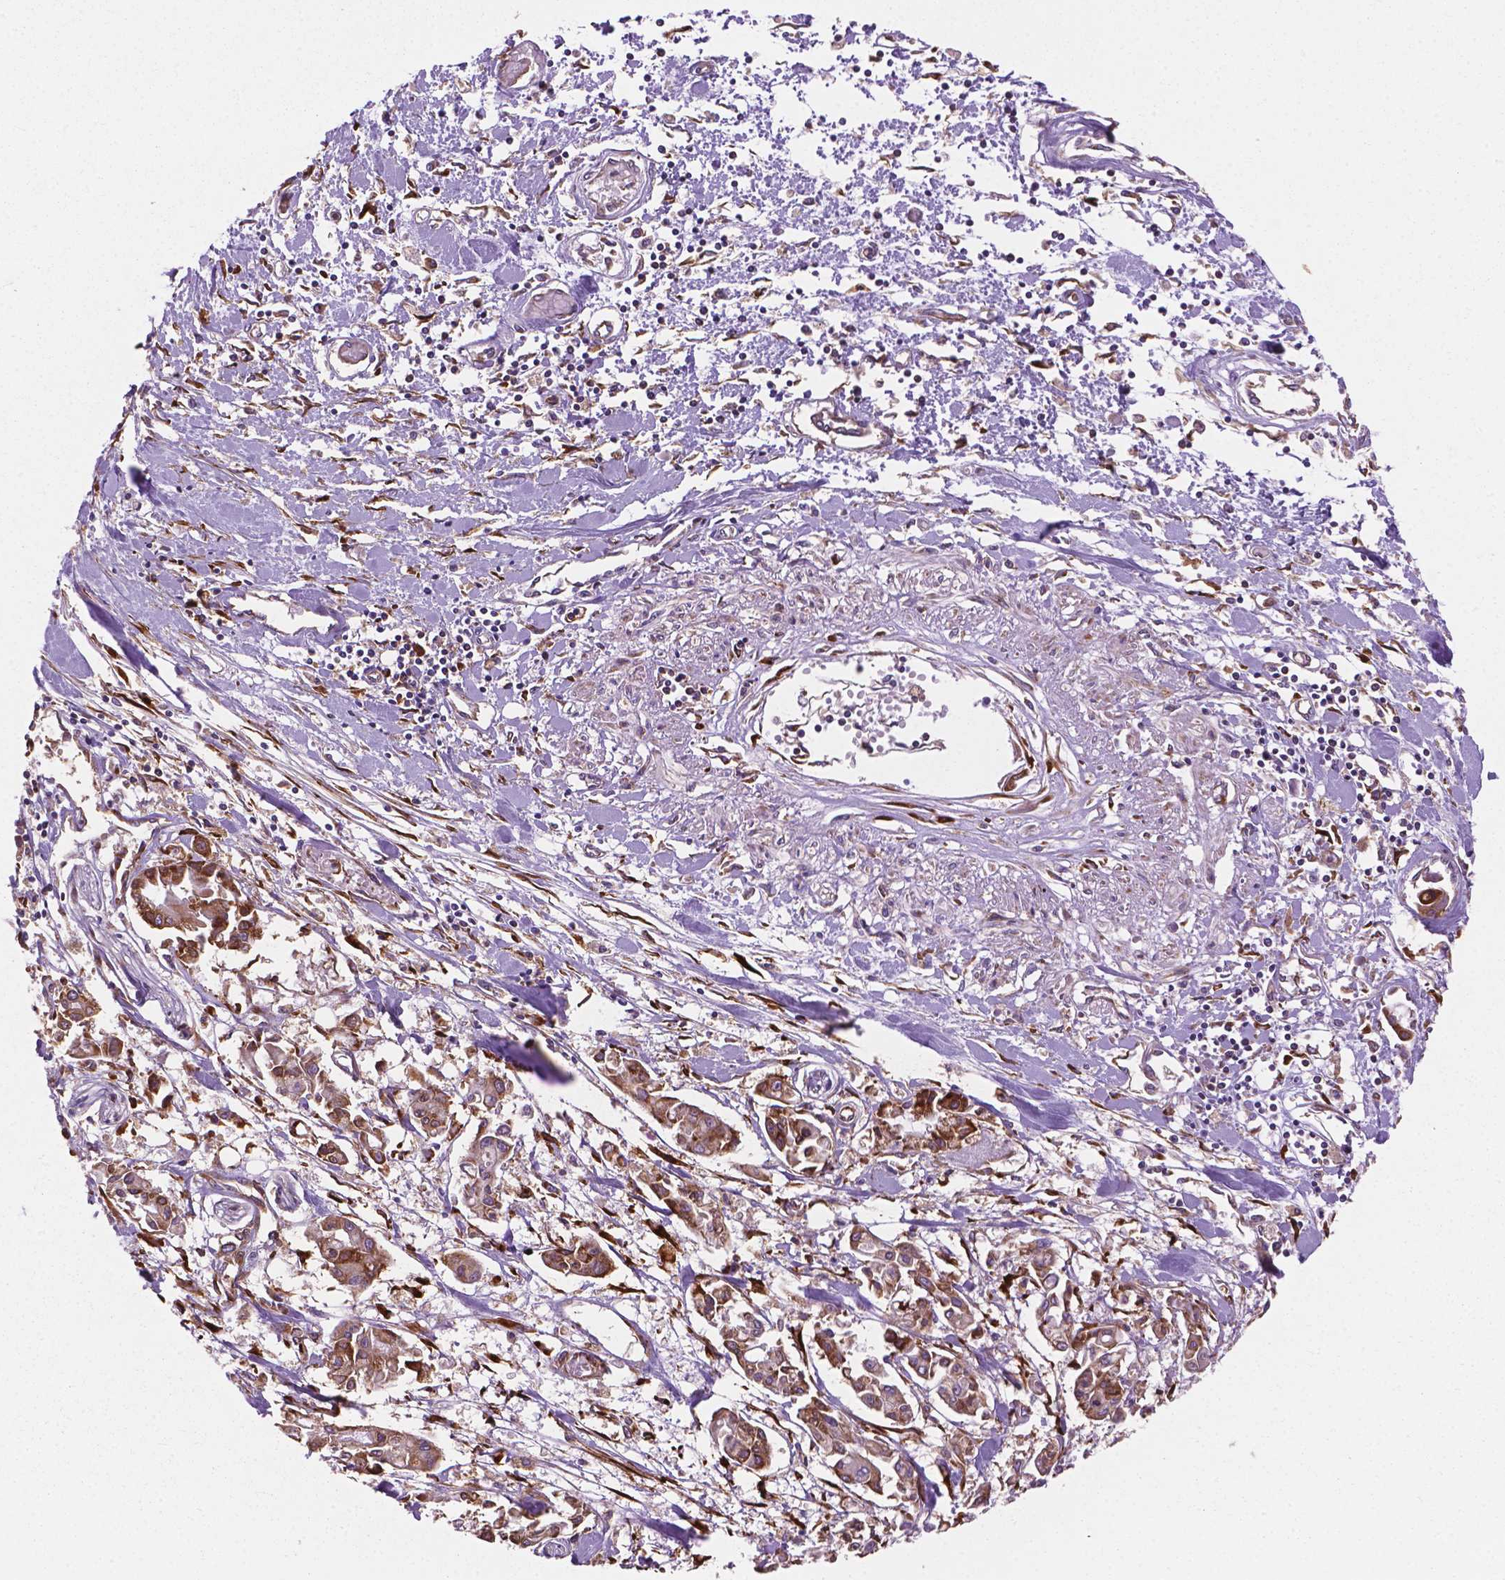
{"staining": {"intensity": "moderate", "quantity": ">75%", "location": "cytoplasmic/membranous"}, "tissue": "pancreatic cancer", "cell_type": "Tumor cells", "image_type": "cancer", "snomed": [{"axis": "morphology", "description": "Adenocarcinoma, NOS"}, {"axis": "topography", "description": "Pancreas"}], "caption": "Adenocarcinoma (pancreatic) stained for a protein shows moderate cytoplasmic/membranous positivity in tumor cells.", "gene": "RPL37A", "patient": {"sex": "male", "age": 61}}